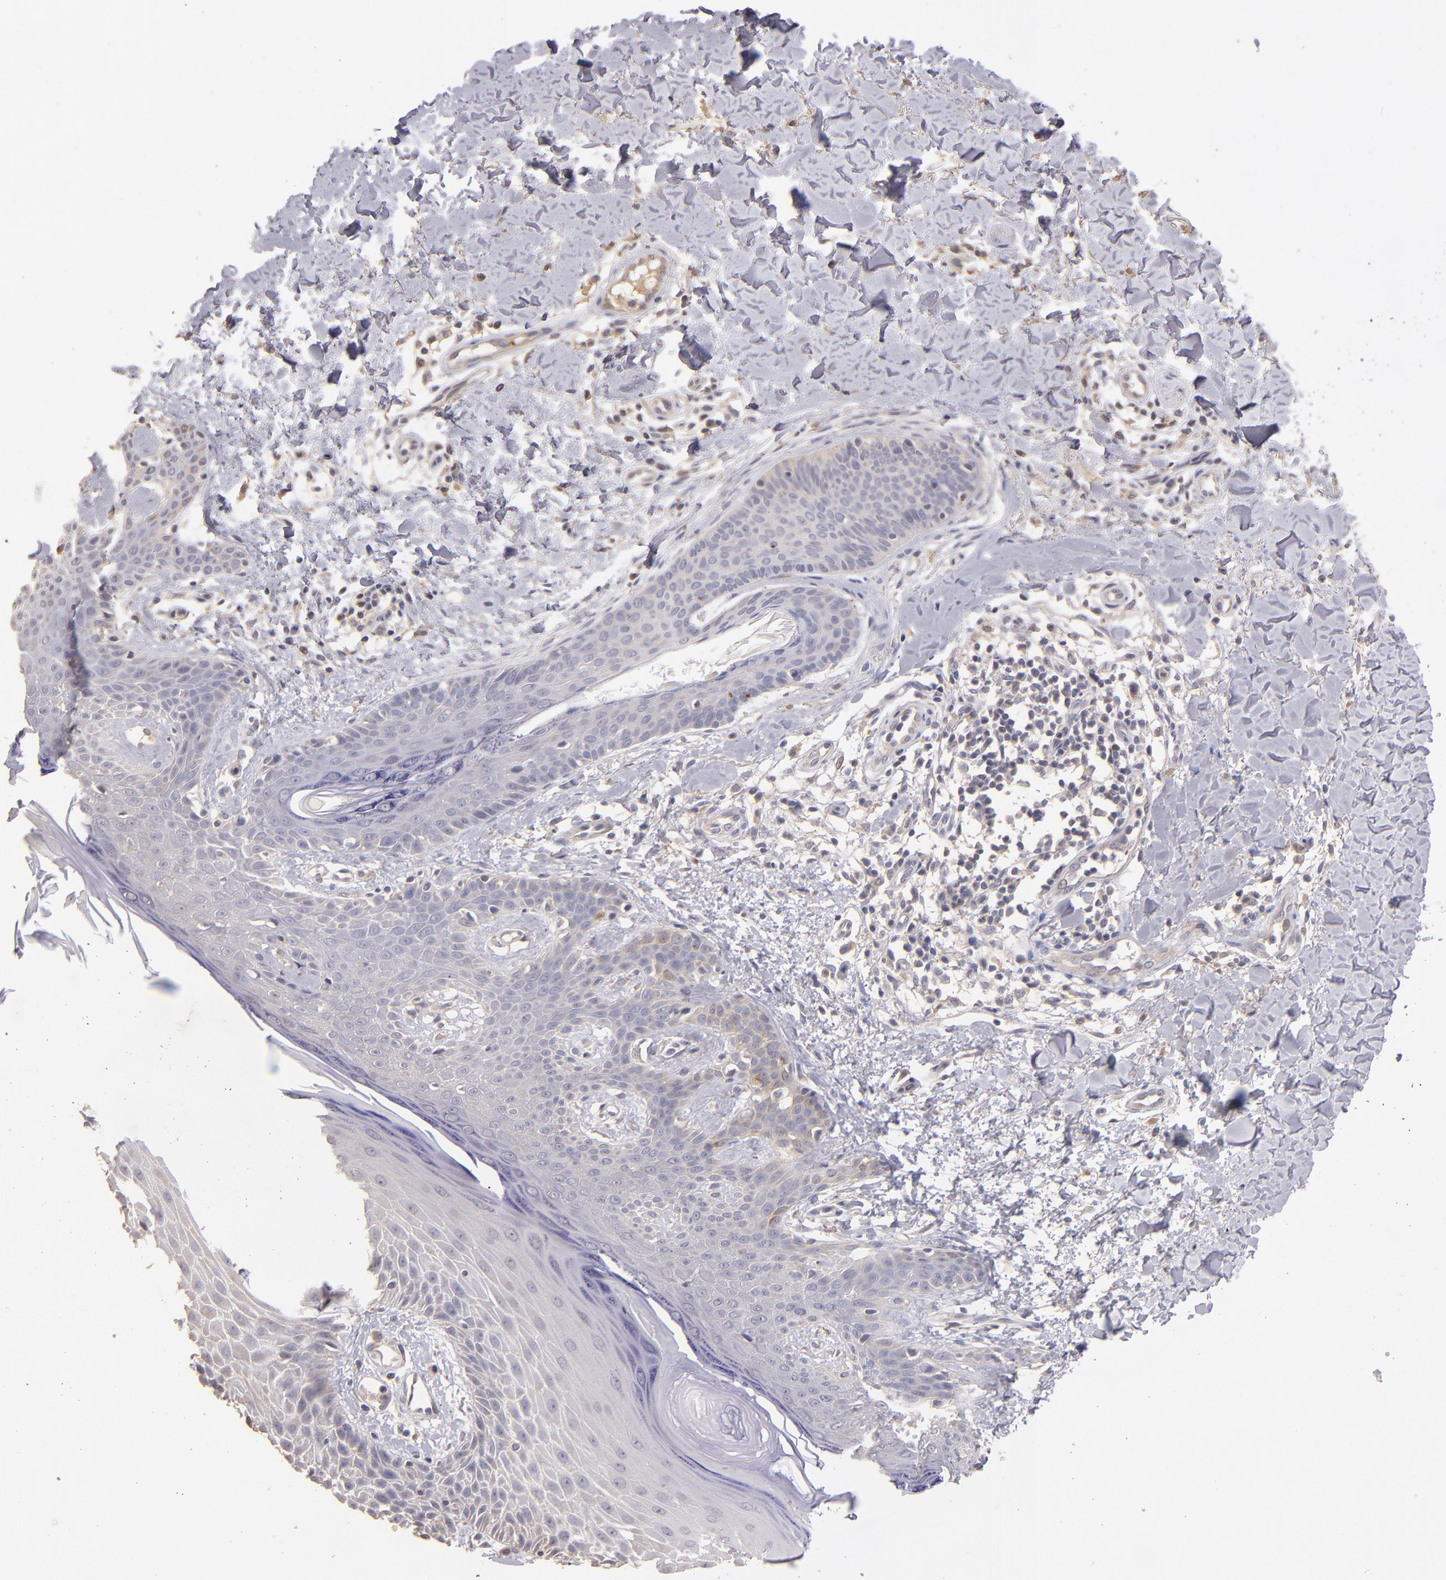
{"staining": {"intensity": "negative", "quantity": "none", "location": "none"}, "tissue": "skin cancer", "cell_type": "Tumor cells", "image_type": "cancer", "snomed": [{"axis": "morphology", "description": "Basal cell carcinoma"}, {"axis": "topography", "description": "Skin"}], "caption": "Immunohistochemical staining of human skin cancer (basal cell carcinoma) displays no significant expression in tumor cells.", "gene": "GNAZ", "patient": {"sex": "male", "age": 67}}